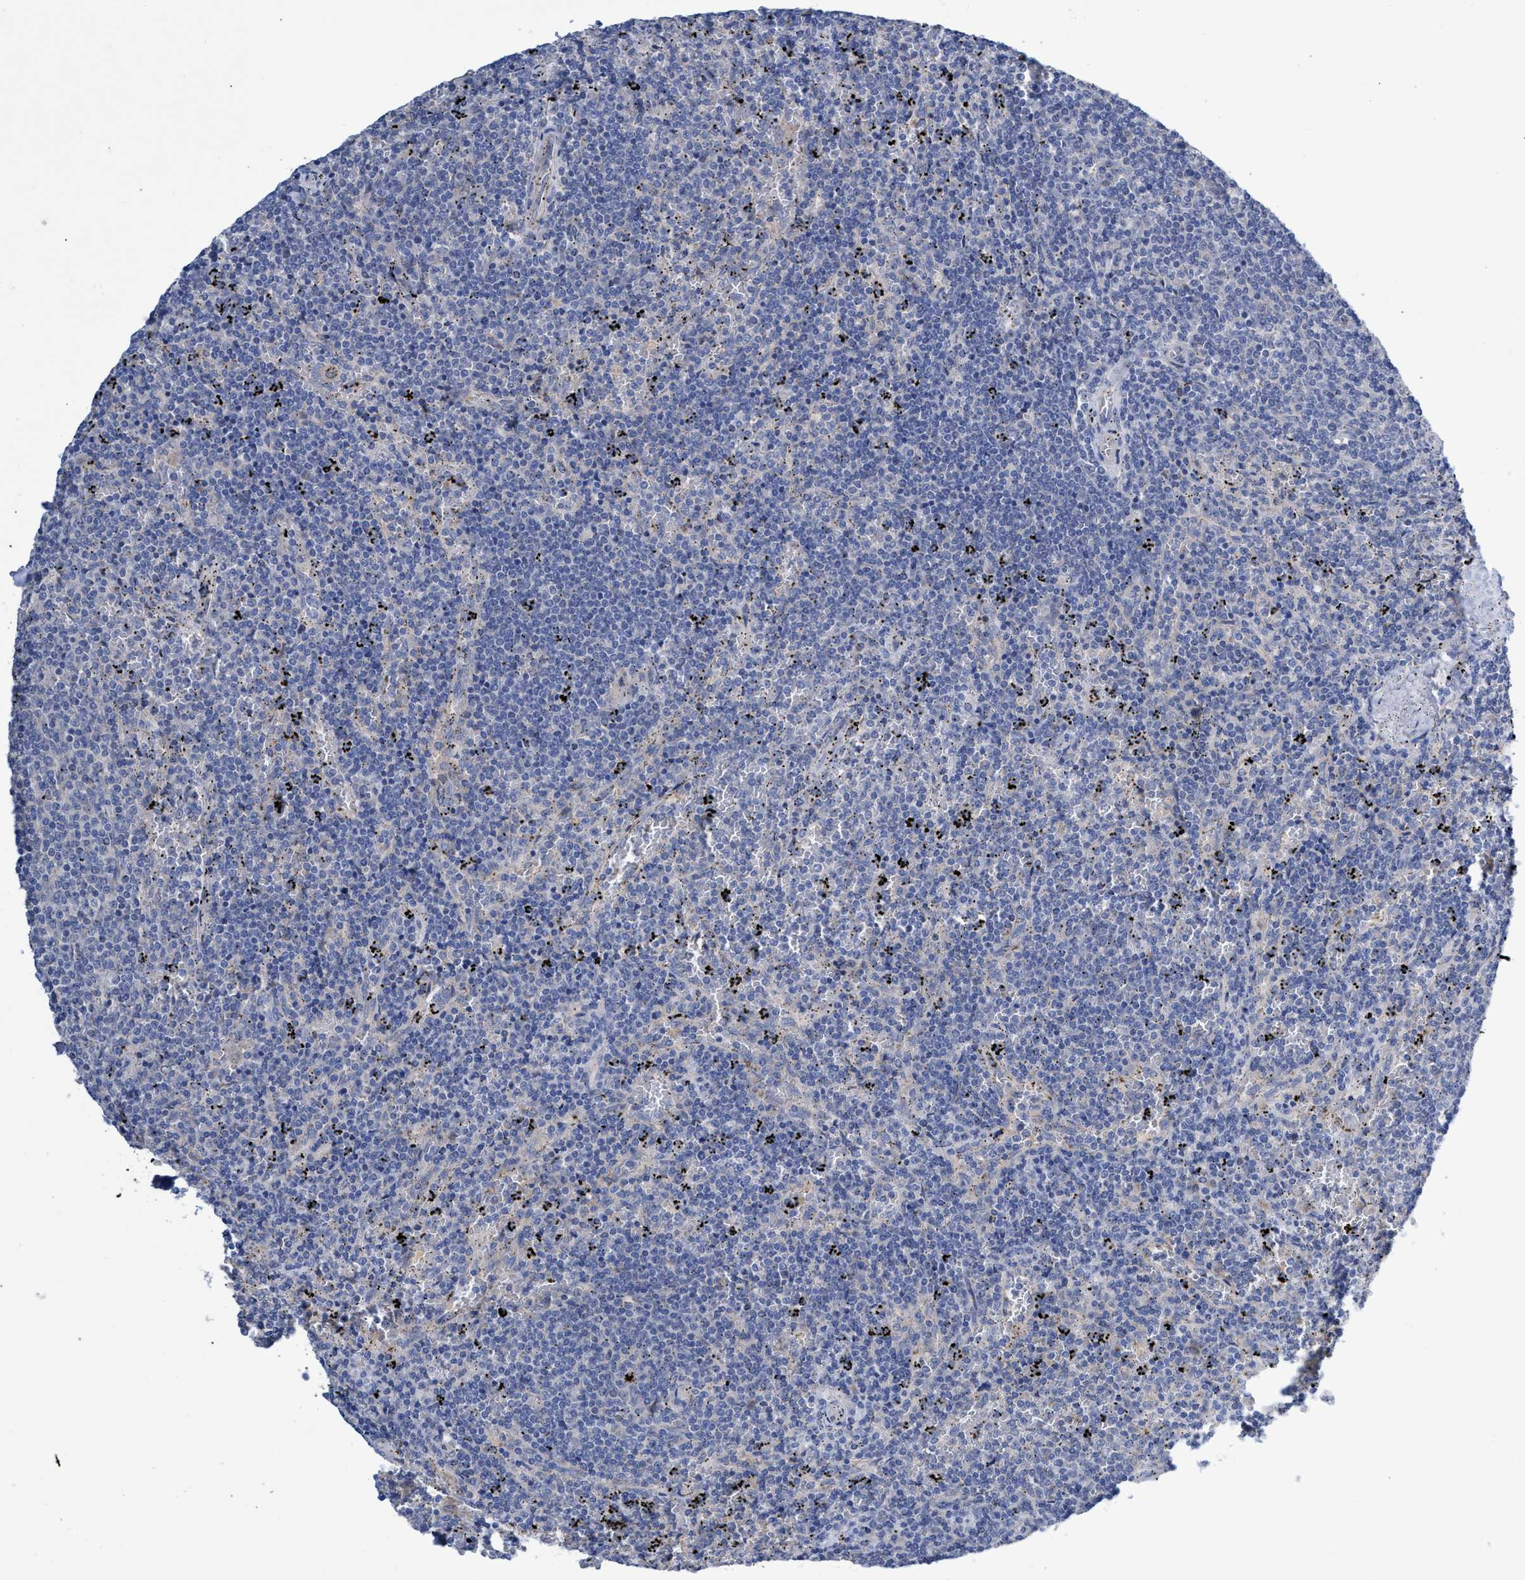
{"staining": {"intensity": "negative", "quantity": "none", "location": "none"}, "tissue": "lymphoma", "cell_type": "Tumor cells", "image_type": "cancer", "snomed": [{"axis": "morphology", "description": "Malignant lymphoma, non-Hodgkin's type, Low grade"}, {"axis": "topography", "description": "Spleen"}], "caption": "Low-grade malignant lymphoma, non-Hodgkin's type was stained to show a protein in brown. There is no significant expression in tumor cells.", "gene": "SVEP1", "patient": {"sex": "female", "age": 50}}